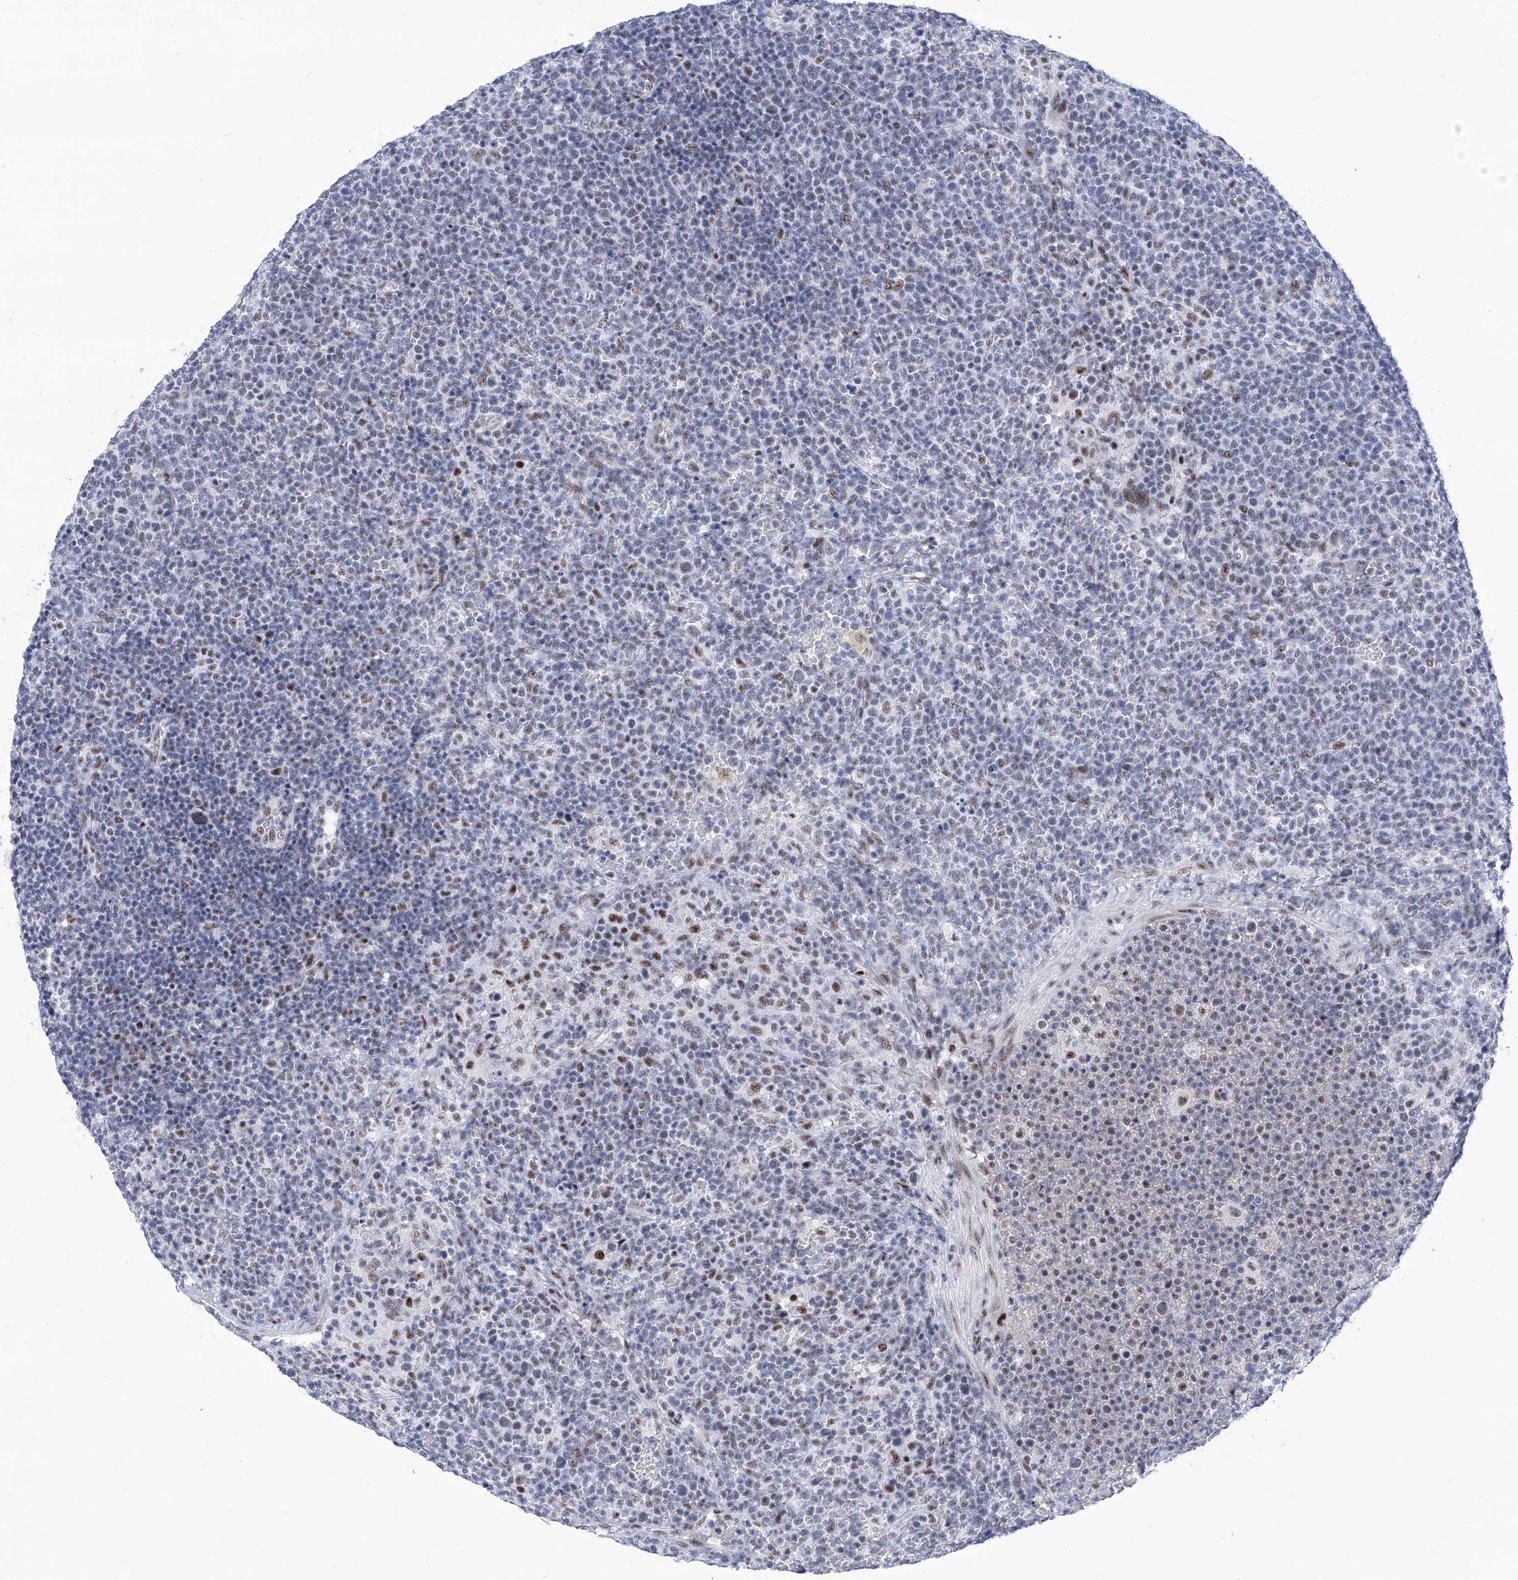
{"staining": {"intensity": "weak", "quantity": "<25%", "location": "nuclear"}, "tissue": "lymphoma", "cell_type": "Tumor cells", "image_type": "cancer", "snomed": [{"axis": "morphology", "description": "Malignant lymphoma, non-Hodgkin's type, High grade"}, {"axis": "topography", "description": "Lymph node"}], "caption": "Tumor cells are negative for protein expression in human high-grade malignant lymphoma, non-Hodgkin's type.", "gene": "SART1", "patient": {"sex": "male", "age": 61}}